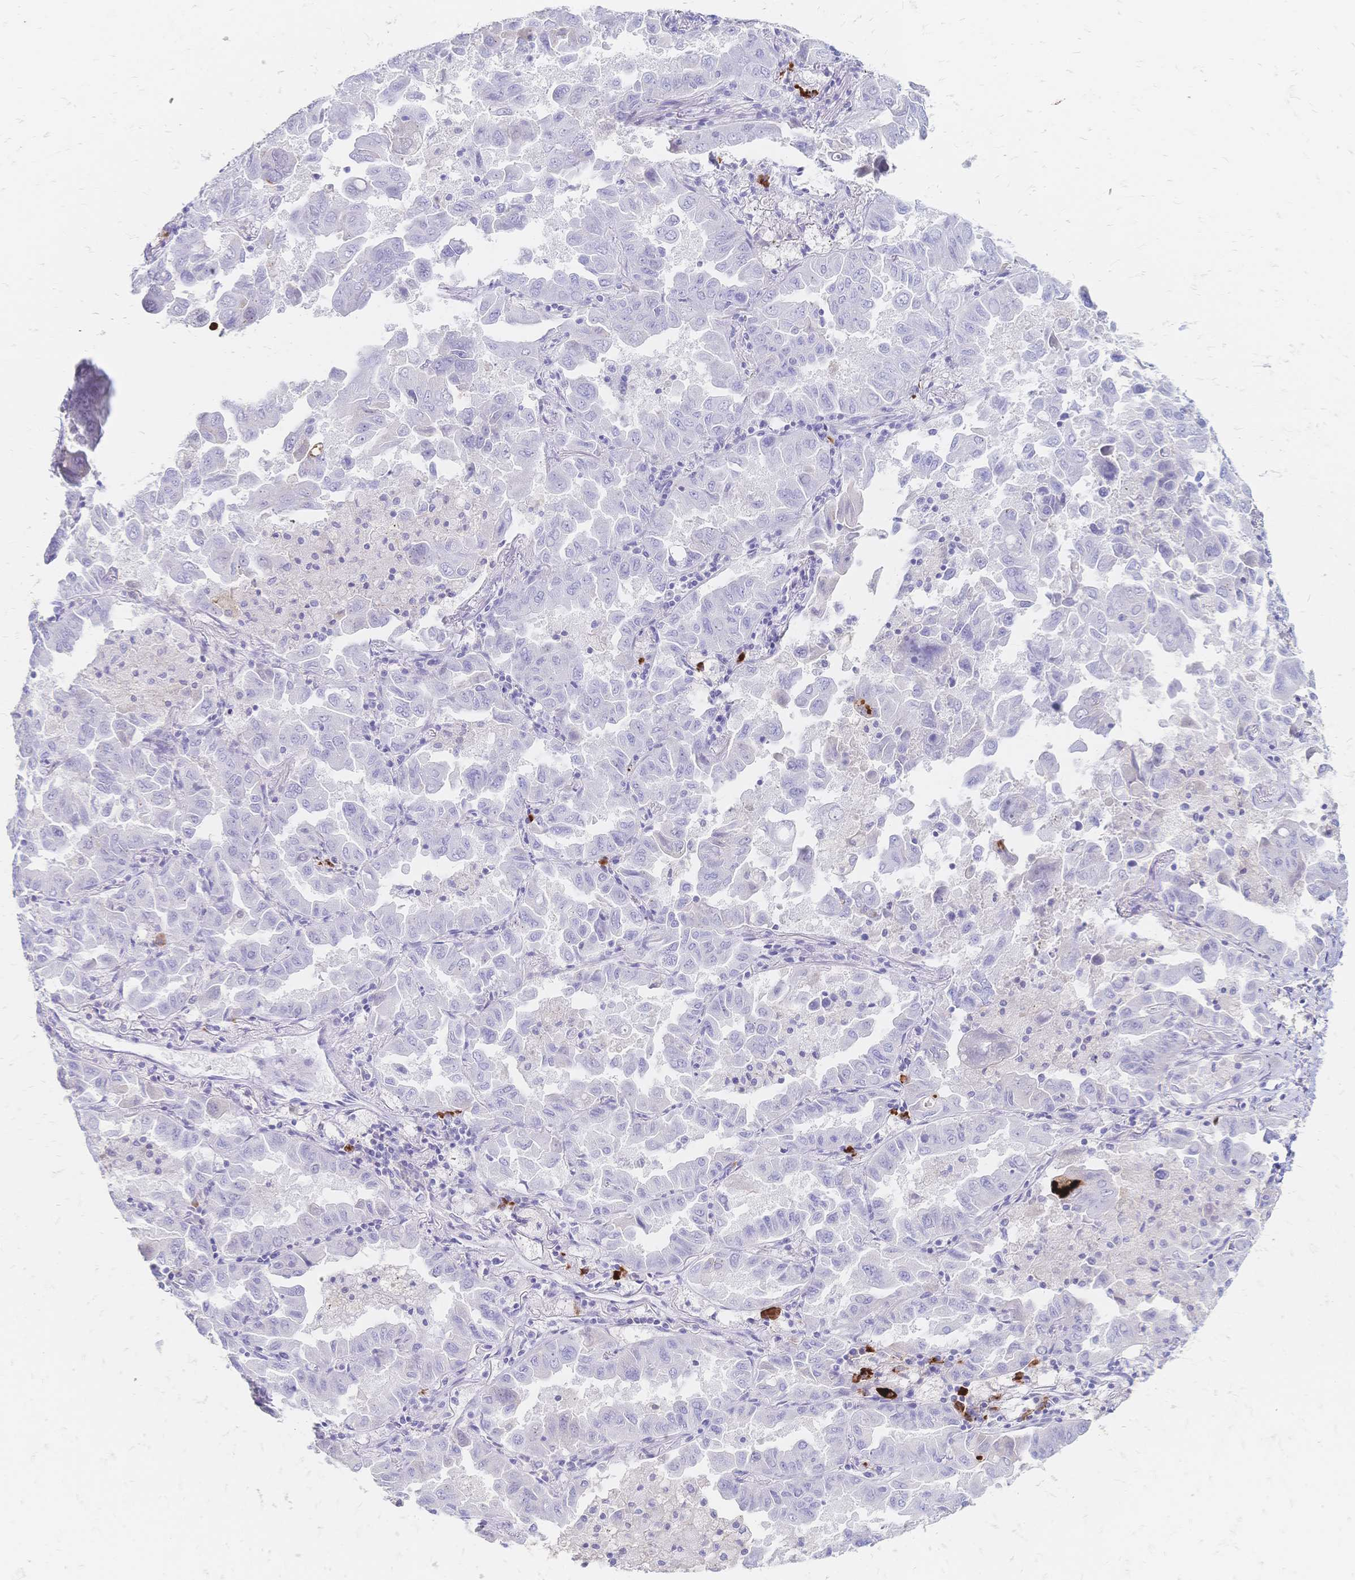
{"staining": {"intensity": "negative", "quantity": "none", "location": "none"}, "tissue": "lung cancer", "cell_type": "Tumor cells", "image_type": "cancer", "snomed": [{"axis": "morphology", "description": "Adenocarcinoma, NOS"}, {"axis": "topography", "description": "Lung"}], "caption": "Immunohistochemical staining of lung cancer (adenocarcinoma) displays no significant positivity in tumor cells.", "gene": "PSORS1C2", "patient": {"sex": "male", "age": 64}}